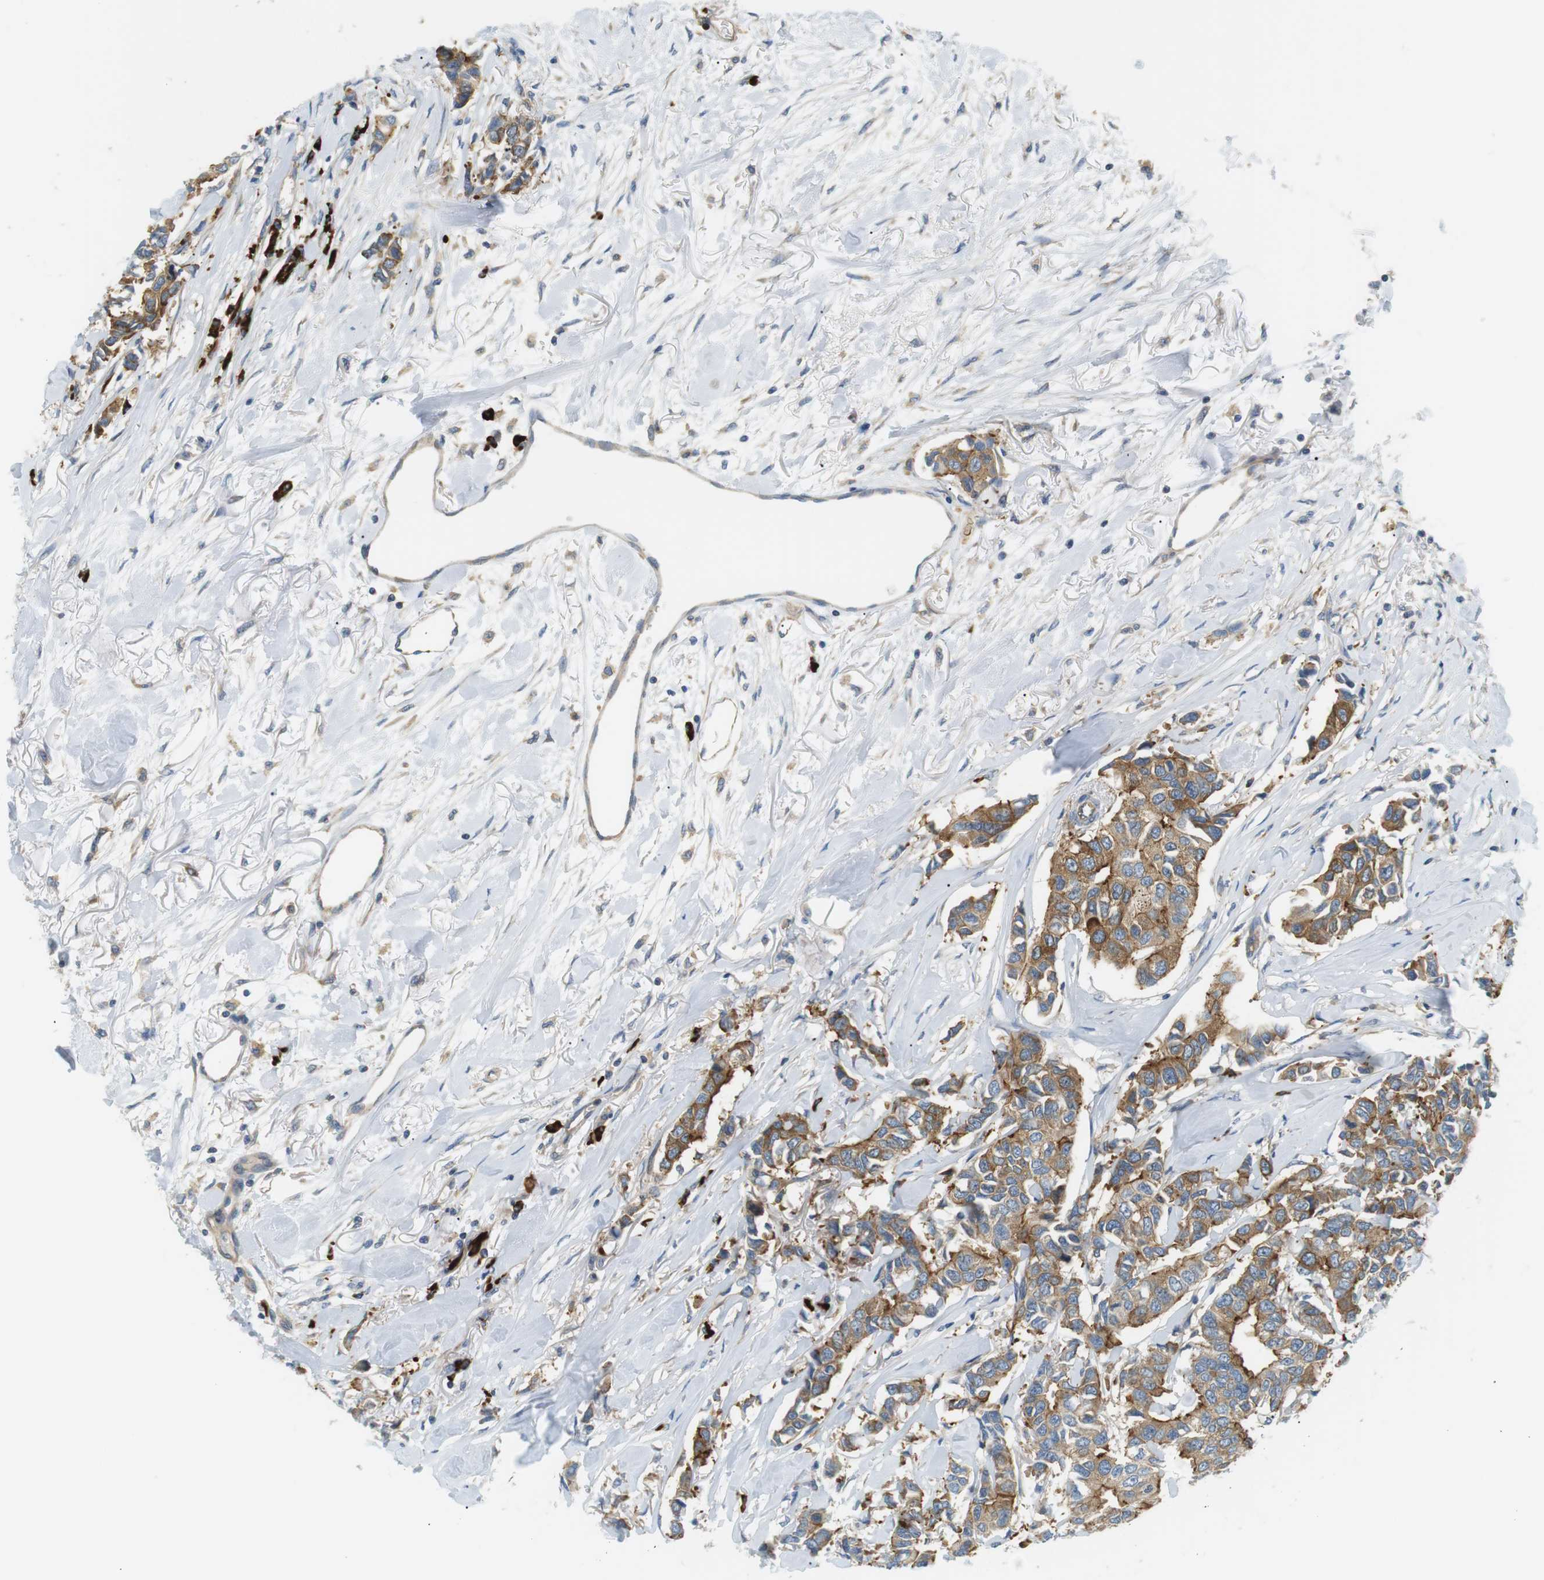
{"staining": {"intensity": "moderate", "quantity": ">75%", "location": "cytoplasmic/membranous"}, "tissue": "breast cancer", "cell_type": "Tumor cells", "image_type": "cancer", "snomed": [{"axis": "morphology", "description": "Duct carcinoma"}, {"axis": "topography", "description": "Breast"}], "caption": "Breast invasive ductal carcinoma stained with a brown dye displays moderate cytoplasmic/membranous positive staining in approximately >75% of tumor cells.", "gene": "TMEM200A", "patient": {"sex": "female", "age": 80}}